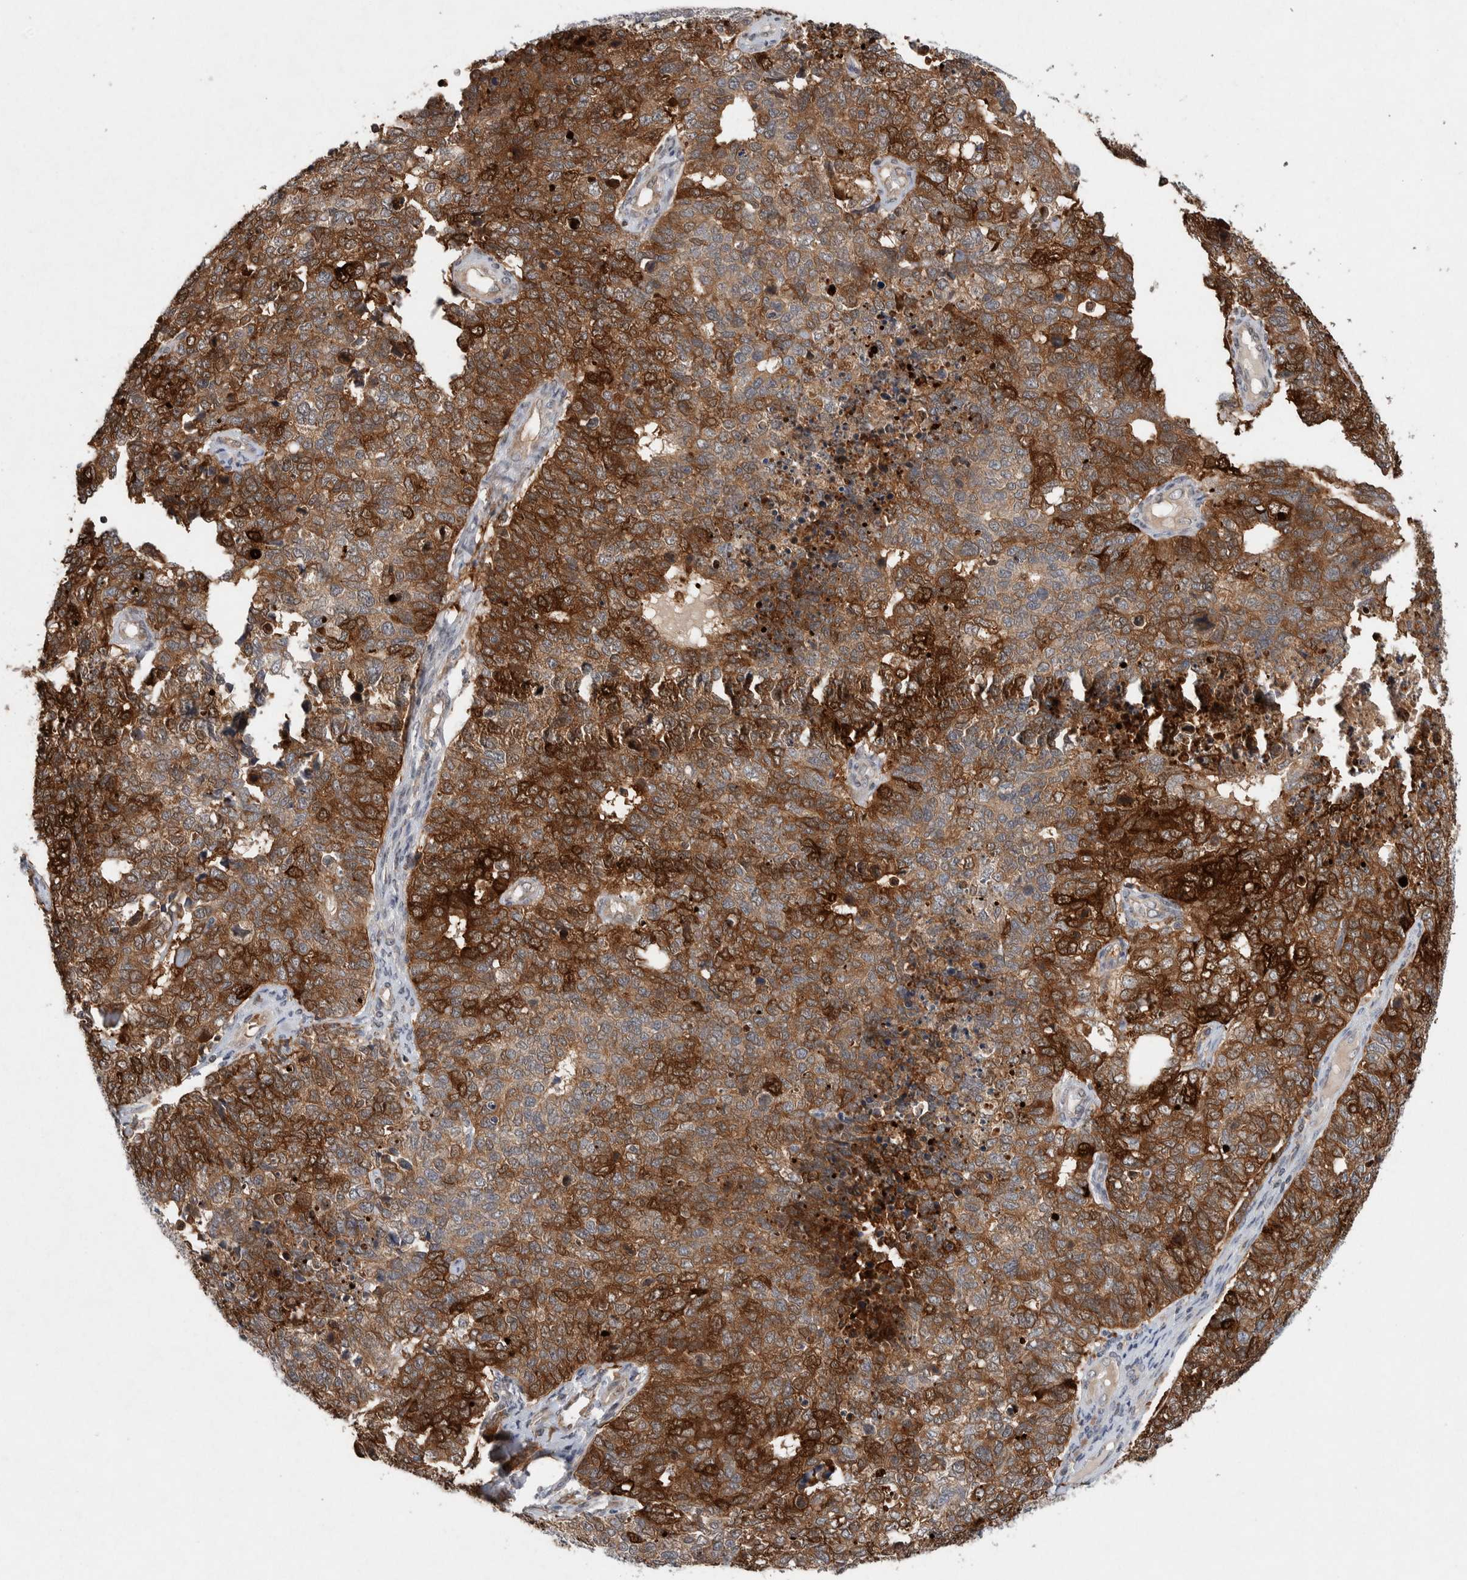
{"staining": {"intensity": "moderate", "quantity": ">75%", "location": "cytoplasmic/membranous"}, "tissue": "cervical cancer", "cell_type": "Tumor cells", "image_type": "cancer", "snomed": [{"axis": "morphology", "description": "Squamous cell carcinoma, NOS"}, {"axis": "topography", "description": "Cervix"}], "caption": "Protein staining displays moderate cytoplasmic/membranous positivity in approximately >75% of tumor cells in squamous cell carcinoma (cervical). The protein of interest is stained brown, and the nuclei are stained in blue (DAB IHC with brightfield microscopy, high magnification).", "gene": "KCNK1", "patient": {"sex": "female", "age": 63}}